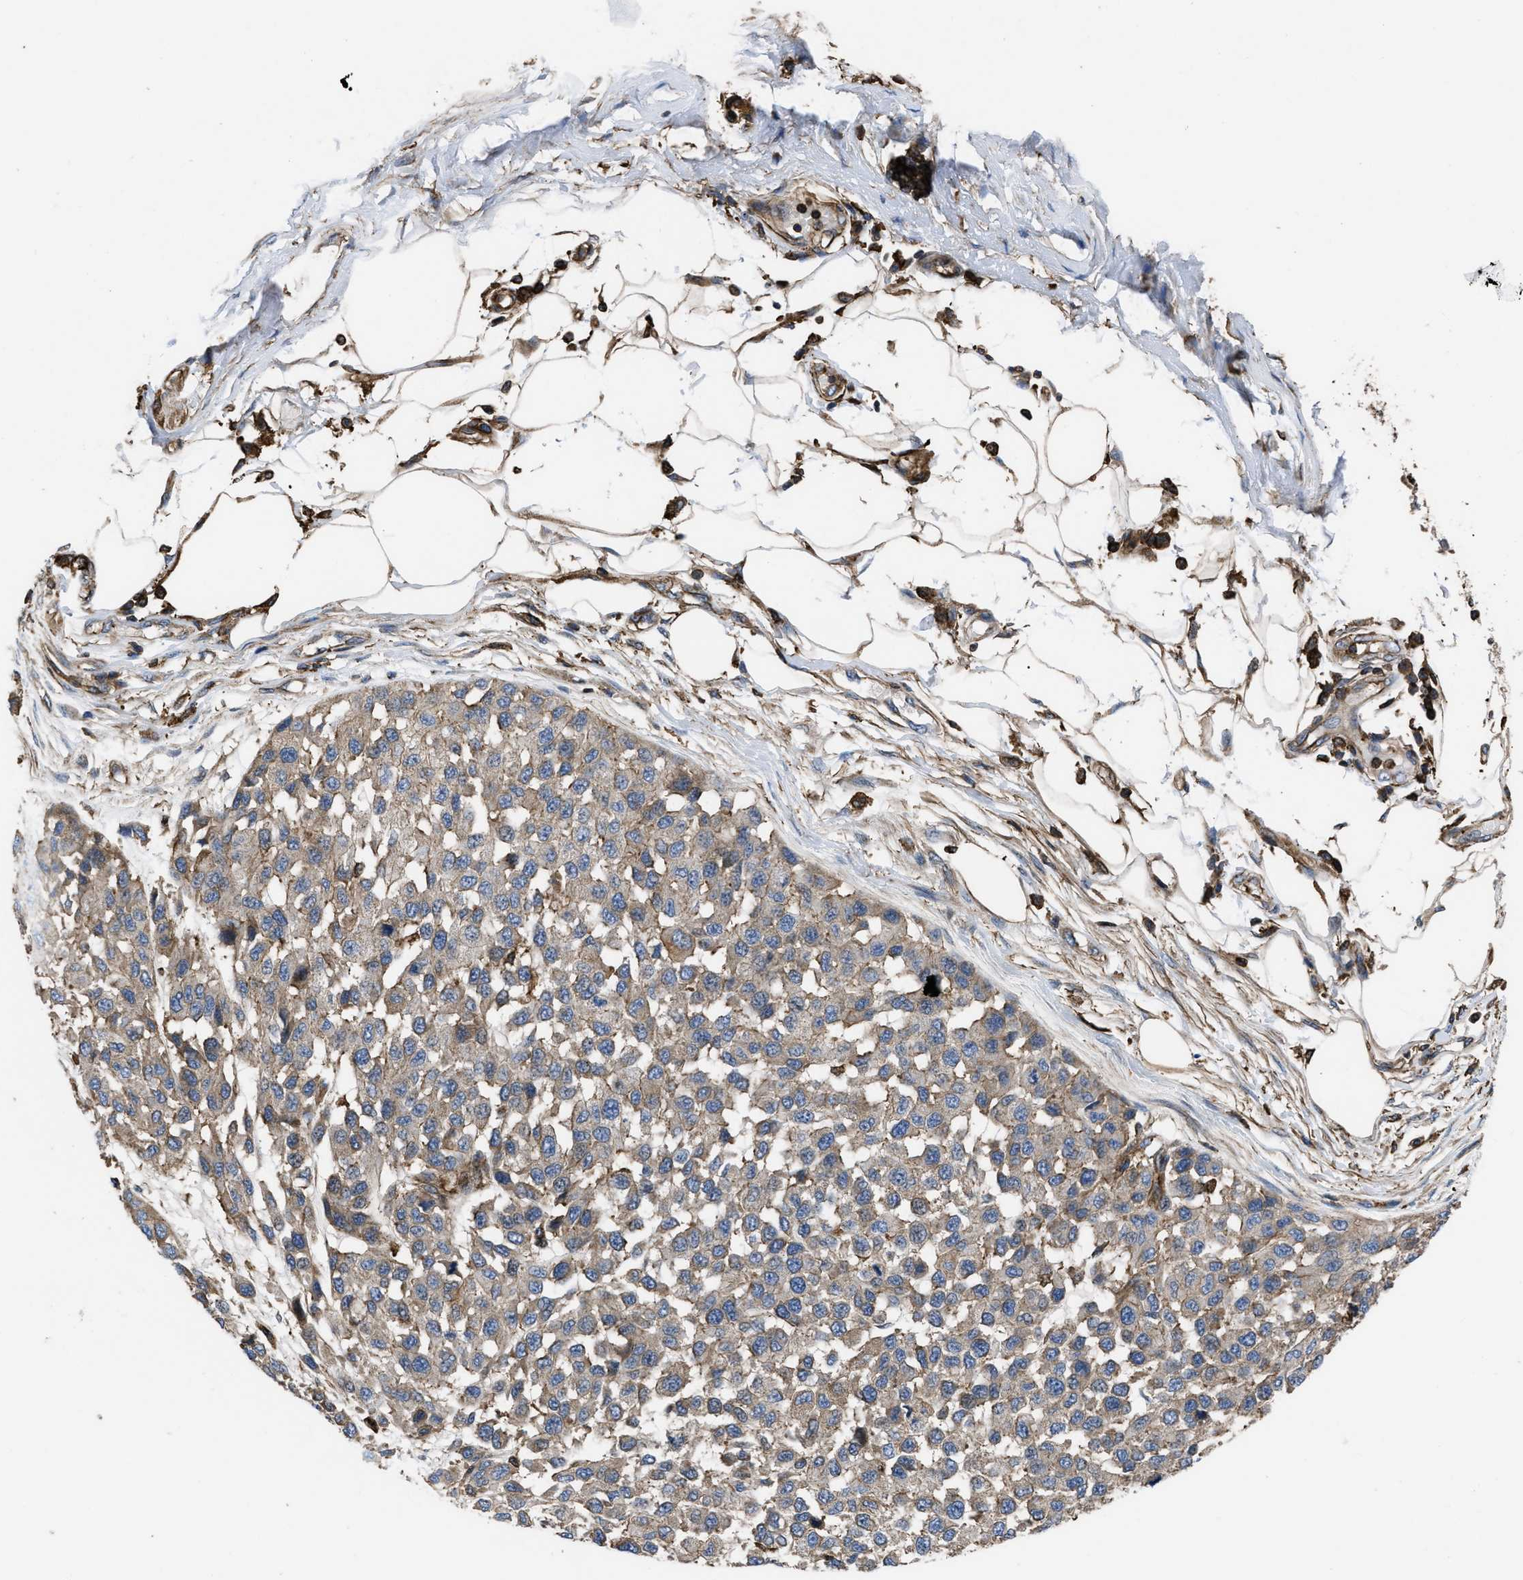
{"staining": {"intensity": "weak", "quantity": ">75%", "location": "cytoplasmic/membranous"}, "tissue": "melanoma", "cell_type": "Tumor cells", "image_type": "cancer", "snomed": [{"axis": "morphology", "description": "Normal tissue, NOS"}, {"axis": "morphology", "description": "Malignant melanoma, NOS"}, {"axis": "topography", "description": "Skin"}], "caption": "Weak cytoplasmic/membranous protein staining is present in about >75% of tumor cells in malignant melanoma.", "gene": "SCUBE2", "patient": {"sex": "male", "age": 62}}